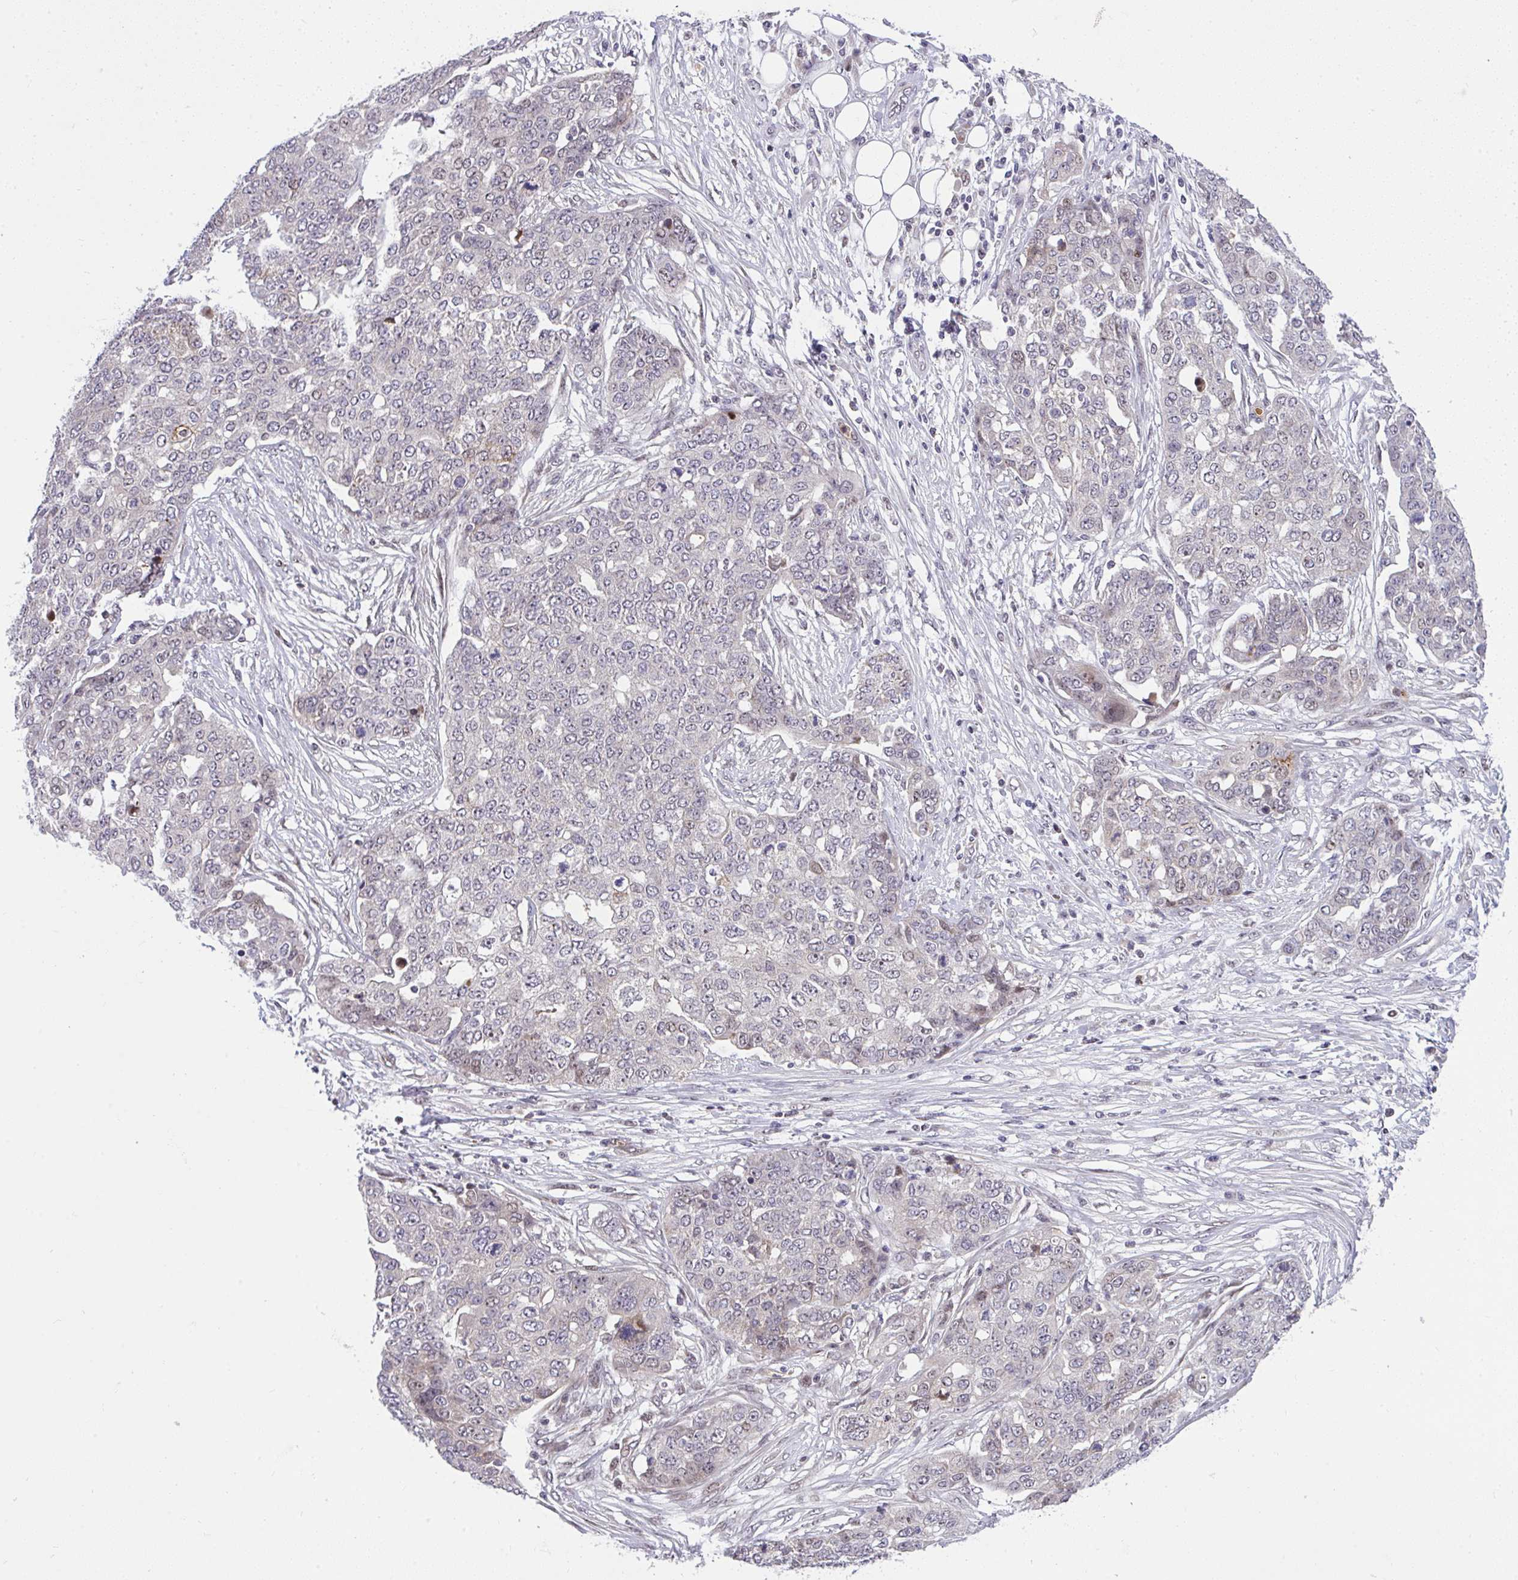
{"staining": {"intensity": "weak", "quantity": "<25%", "location": "nuclear"}, "tissue": "ovarian cancer", "cell_type": "Tumor cells", "image_type": "cancer", "snomed": [{"axis": "morphology", "description": "Cystadenocarcinoma, serous, NOS"}, {"axis": "topography", "description": "Soft tissue"}, {"axis": "topography", "description": "Ovary"}], "caption": "This histopathology image is of ovarian serous cystadenocarcinoma stained with immunohistochemistry to label a protein in brown with the nuclei are counter-stained blue. There is no positivity in tumor cells.", "gene": "CHIA", "patient": {"sex": "female", "age": 57}}